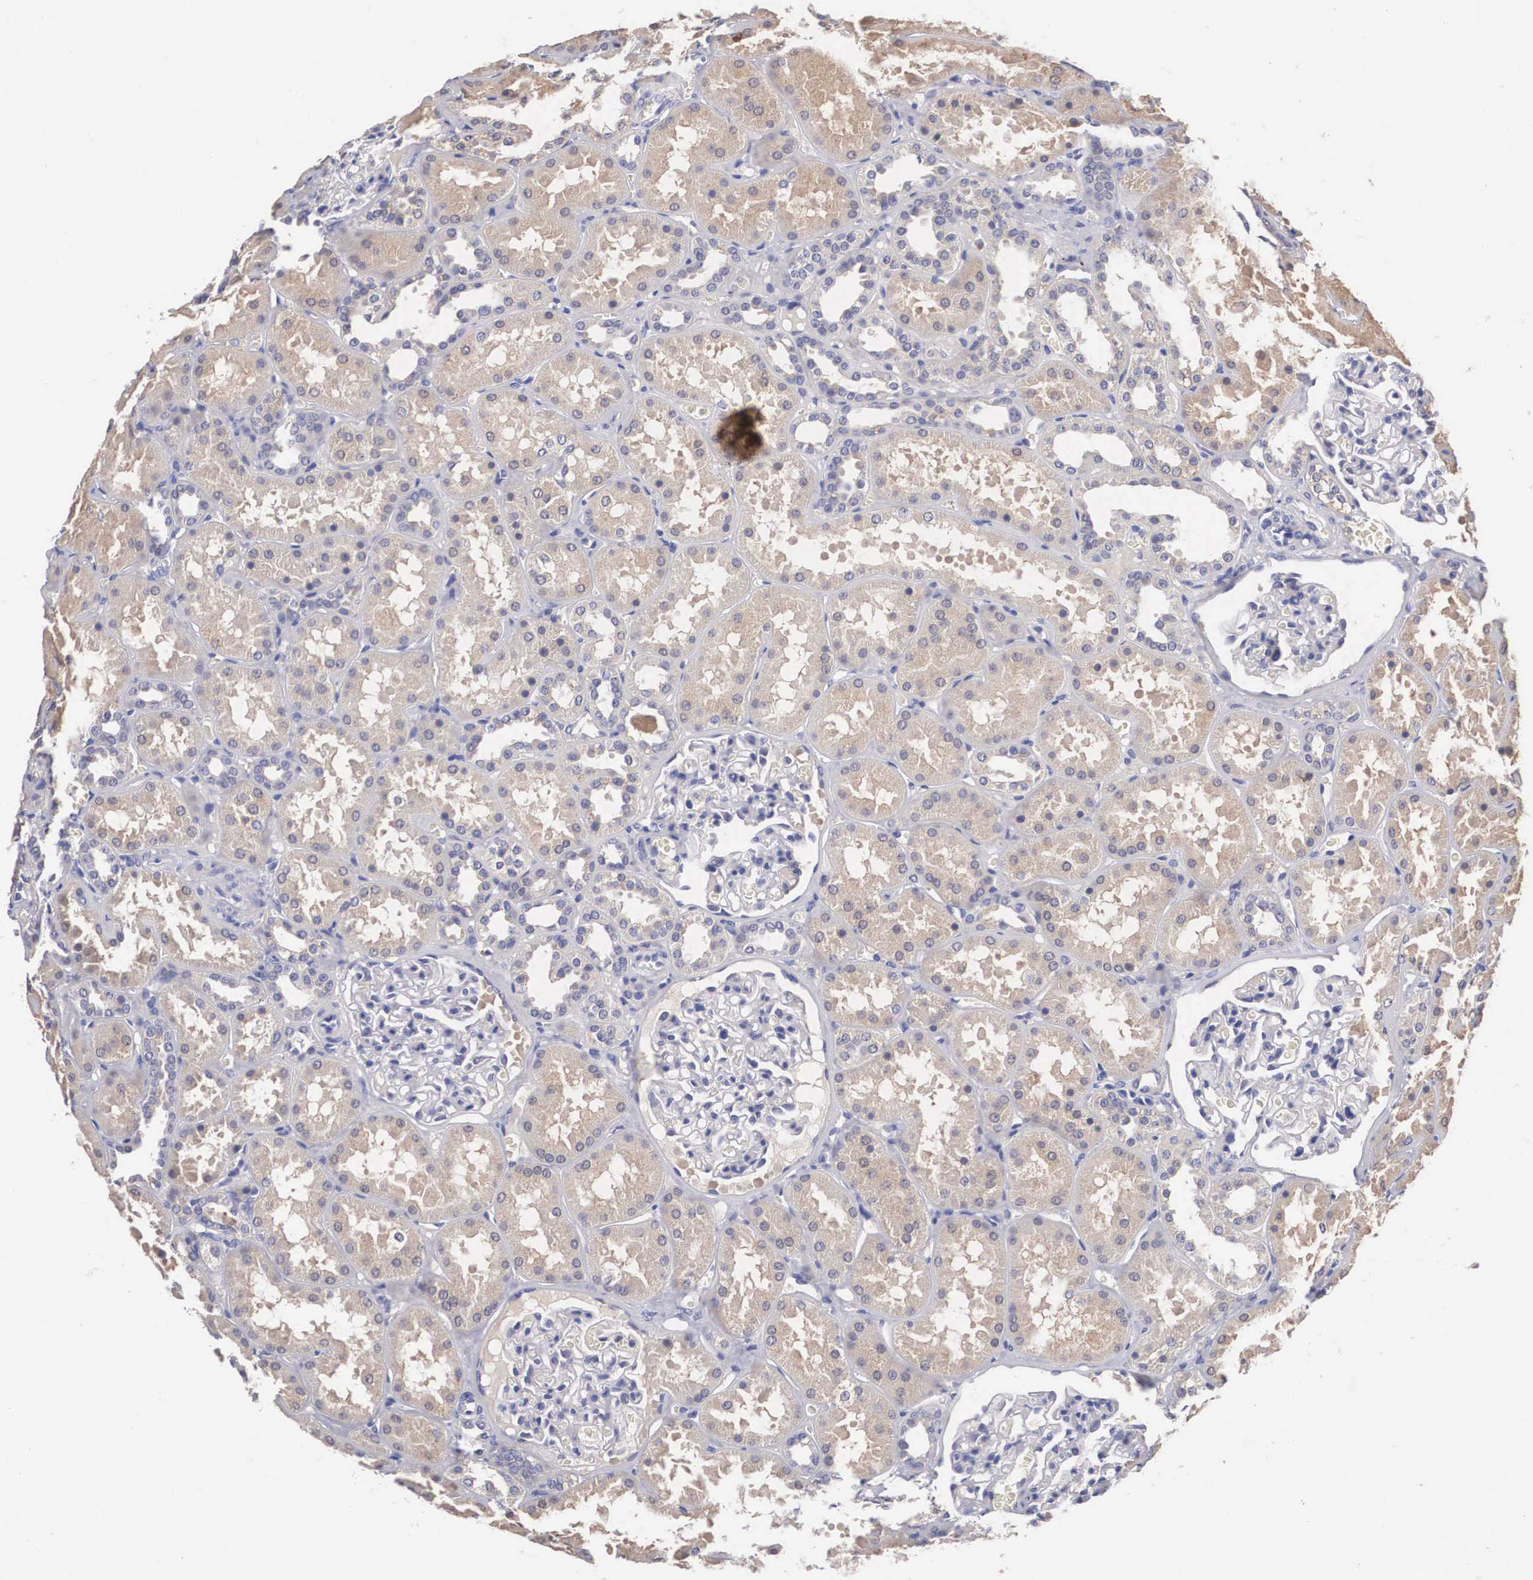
{"staining": {"intensity": "negative", "quantity": "none", "location": "none"}, "tissue": "kidney", "cell_type": "Cells in glomeruli", "image_type": "normal", "snomed": [{"axis": "morphology", "description": "Normal tissue, NOS"}, {"axis": "topography", "description": "Kidney"}], "caption": "The histopathology image demonstrates no significant expression in cells in glomeruli of kidney.", "gene": "ABHD4", "patient": {"sex": "female", "age": 52}}